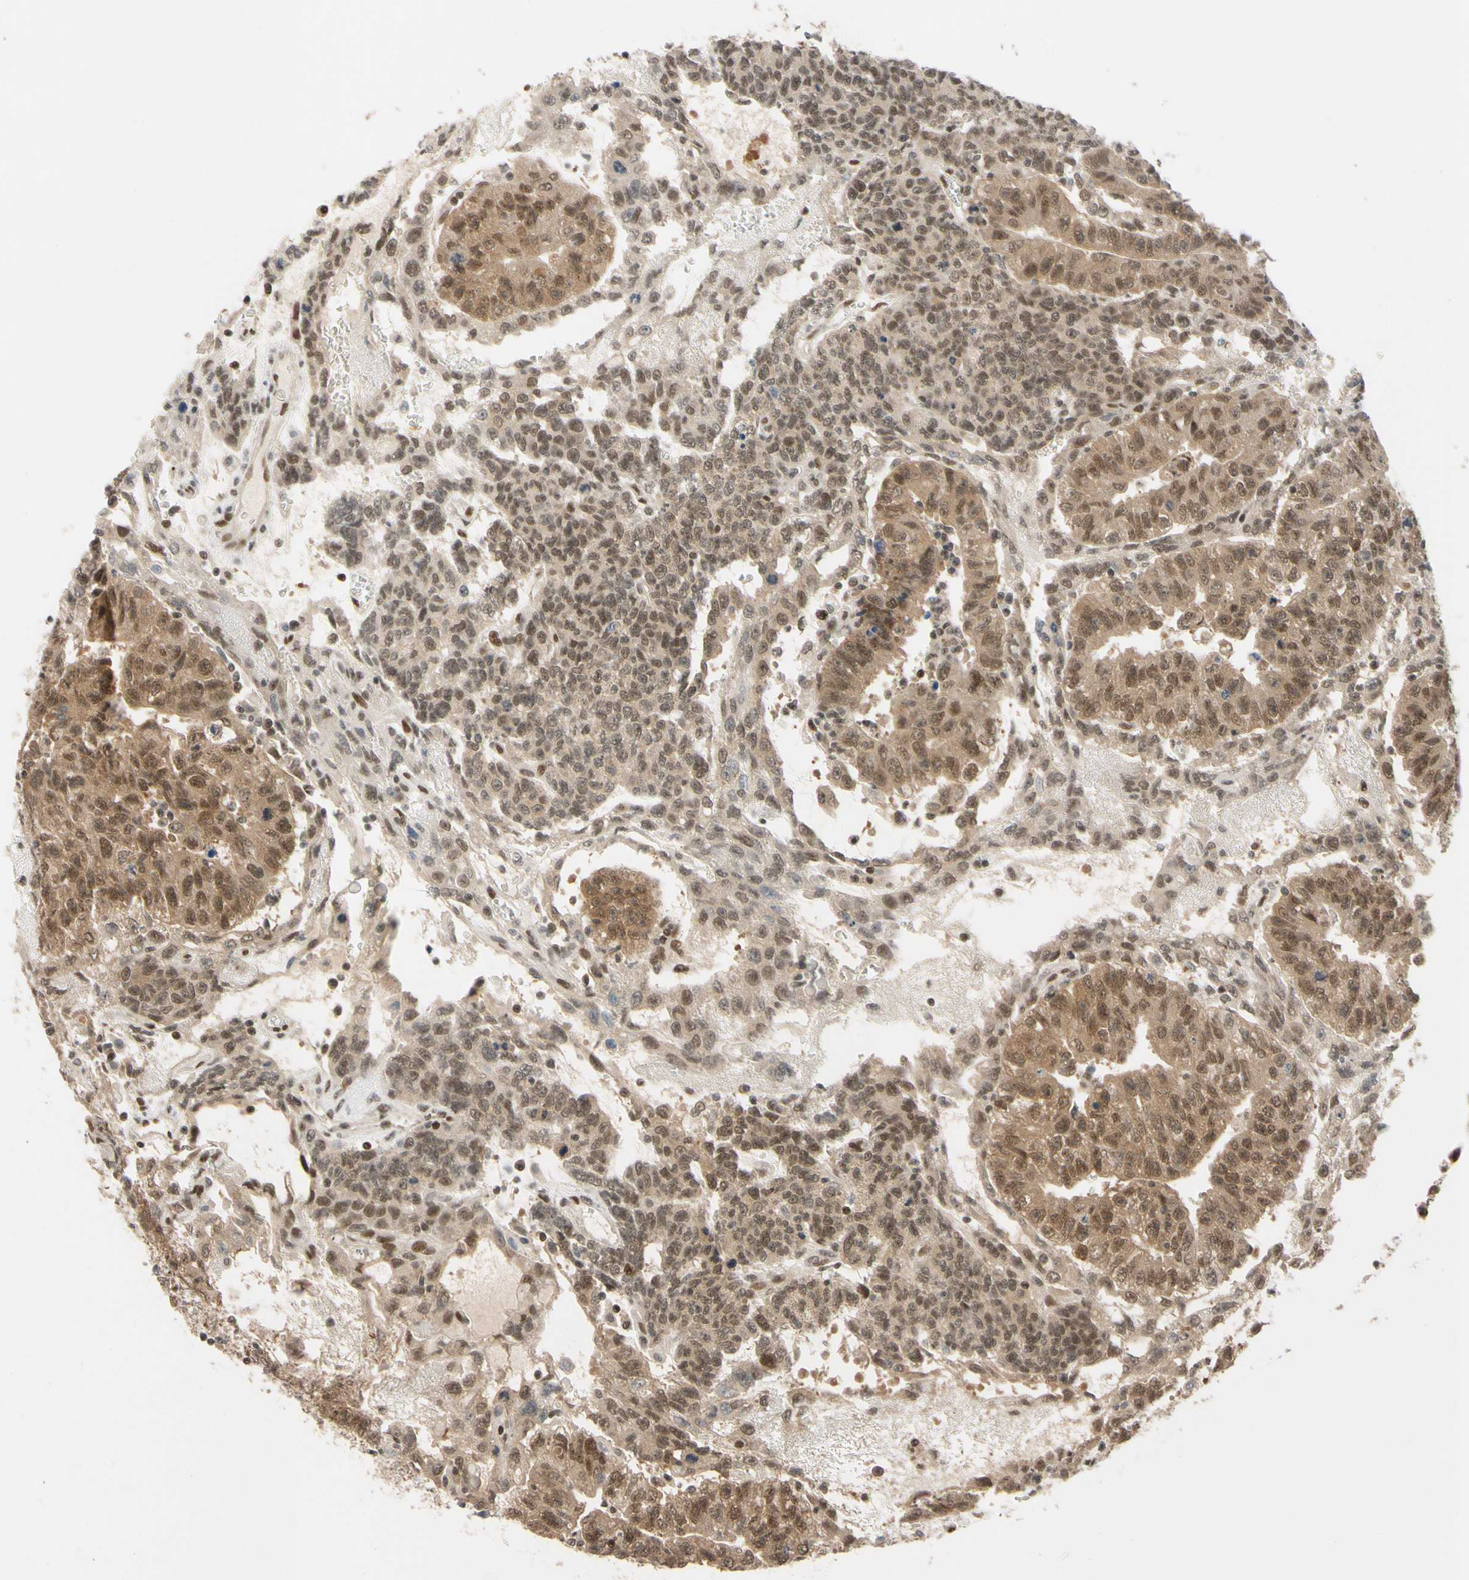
{"staining": {"intensity": "moderate", "quantity": ">75%", "location": "cytoplasmic/membranous,nuclear"}, "tissue": "testis cancer", "cell_type": "Tumor cells", "image_type": "cancer", "snomed": [{"axis": "morphology", "description": "Seminoma, NOS"}, {"axis": "morphology", "description": "Carcinoma, Embryonal, NOS"}, {"axis": "topography", "description": "Testis"}], "caption": "Immunohistochemical staining of embryonal carcinoma (testis) reveals medium levels of moderate cytoplasmic/membranous and nuclear positivity in about >75% of tumor cells.", "gene": "TAF4", "patient": {"sex": "male", "age": 52}}